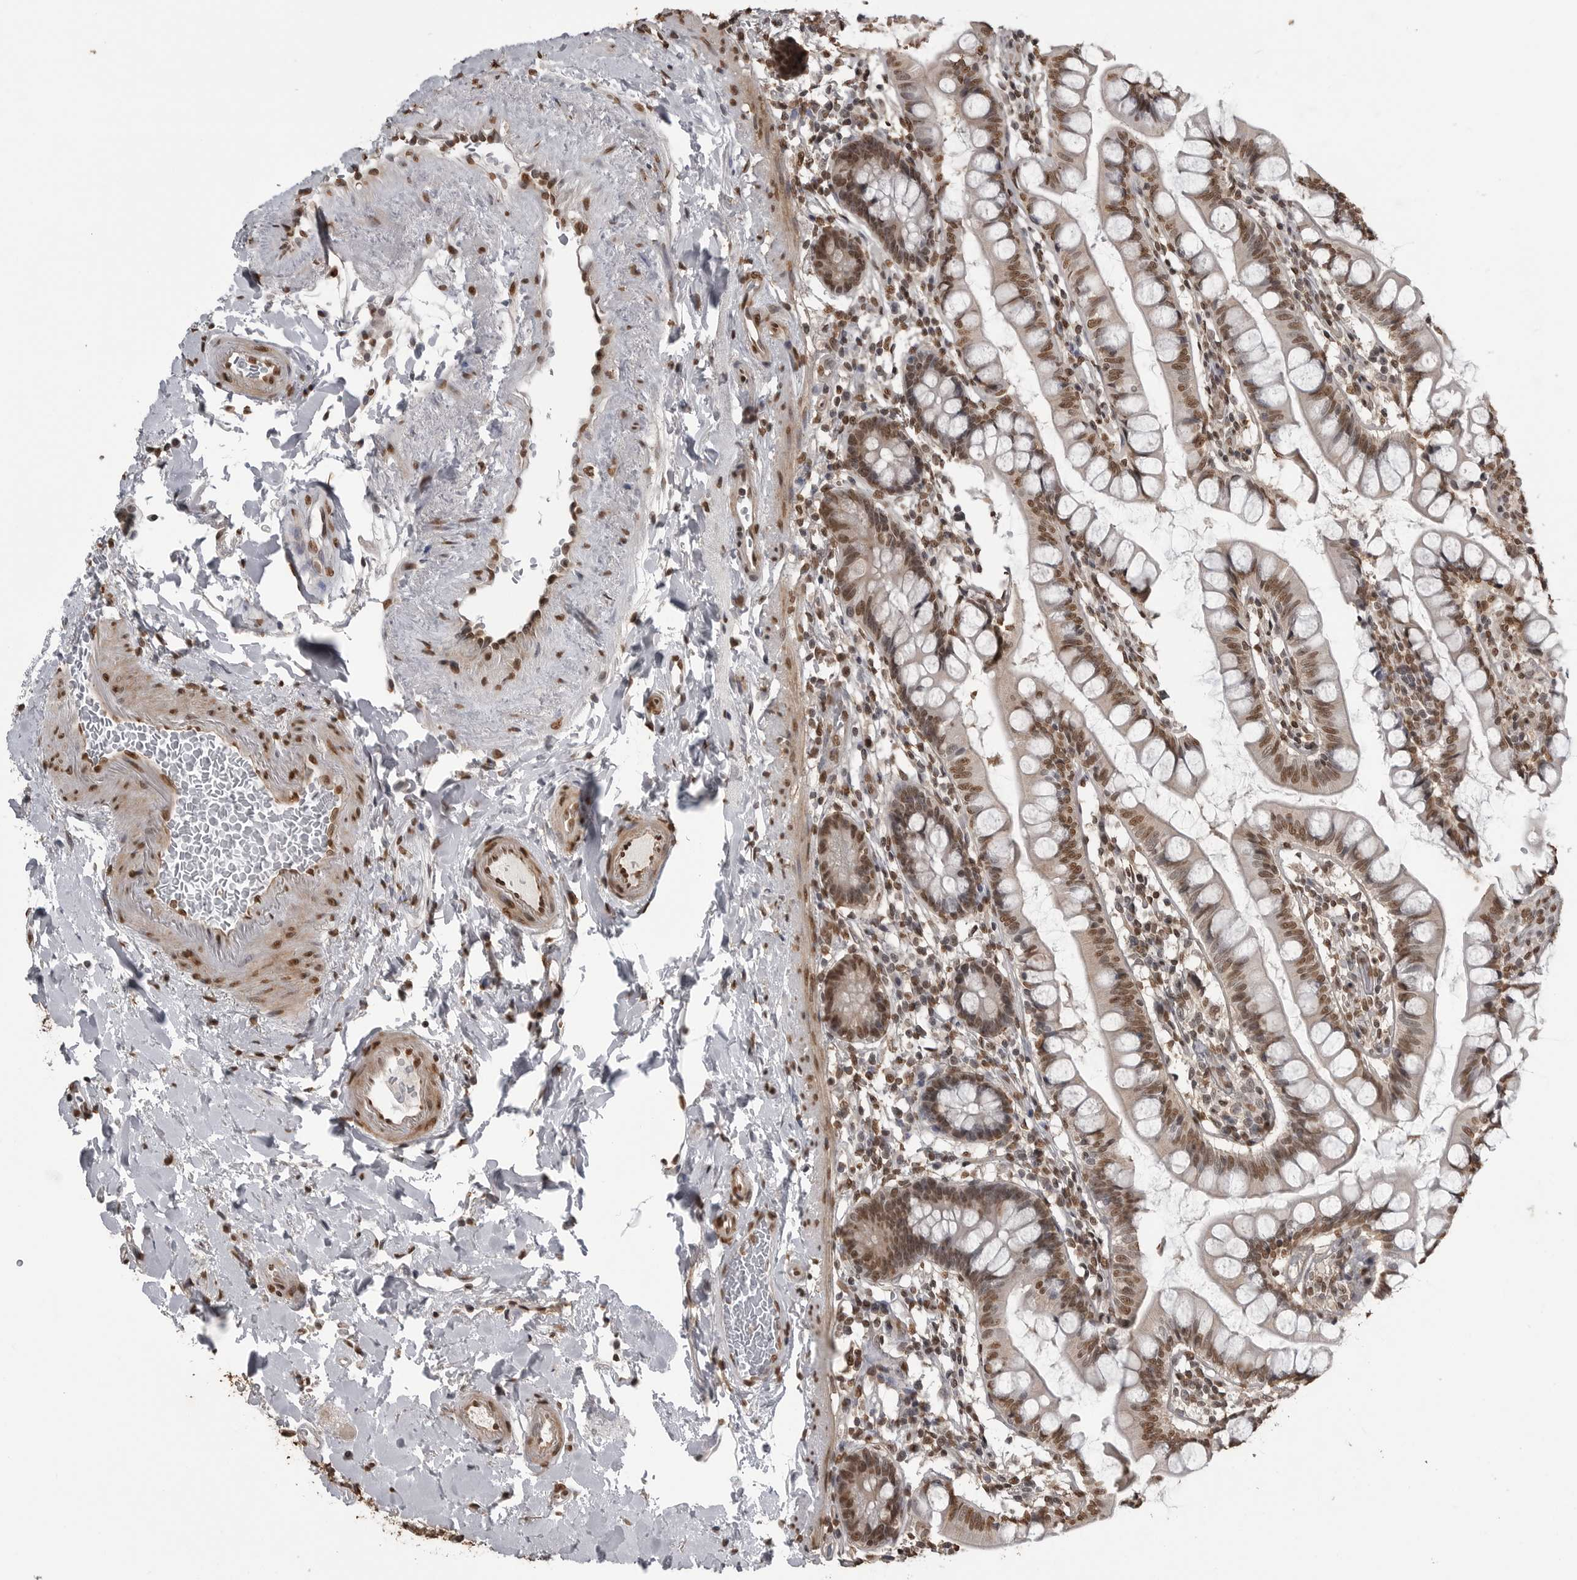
{"staining": {"intensity": "moderate", "quantity": ">75%", "location": "nuclear"}, "tissue": "small intestine", "cell_type": "Glandular cells", "image_type": "normal", "snomed": [{"axis": "morphology", "description": "Normal tissue, NOS"}, {"axis": "topography", "description": "Small intestine"}], "caption": "This is a micrograph of immunohistochemistry staining of benign small intestine, which shows moderate staining in the nuclear of glandular cells.", "gene": "SMAD2", "patient": {"sex": "female", "age": 84}}